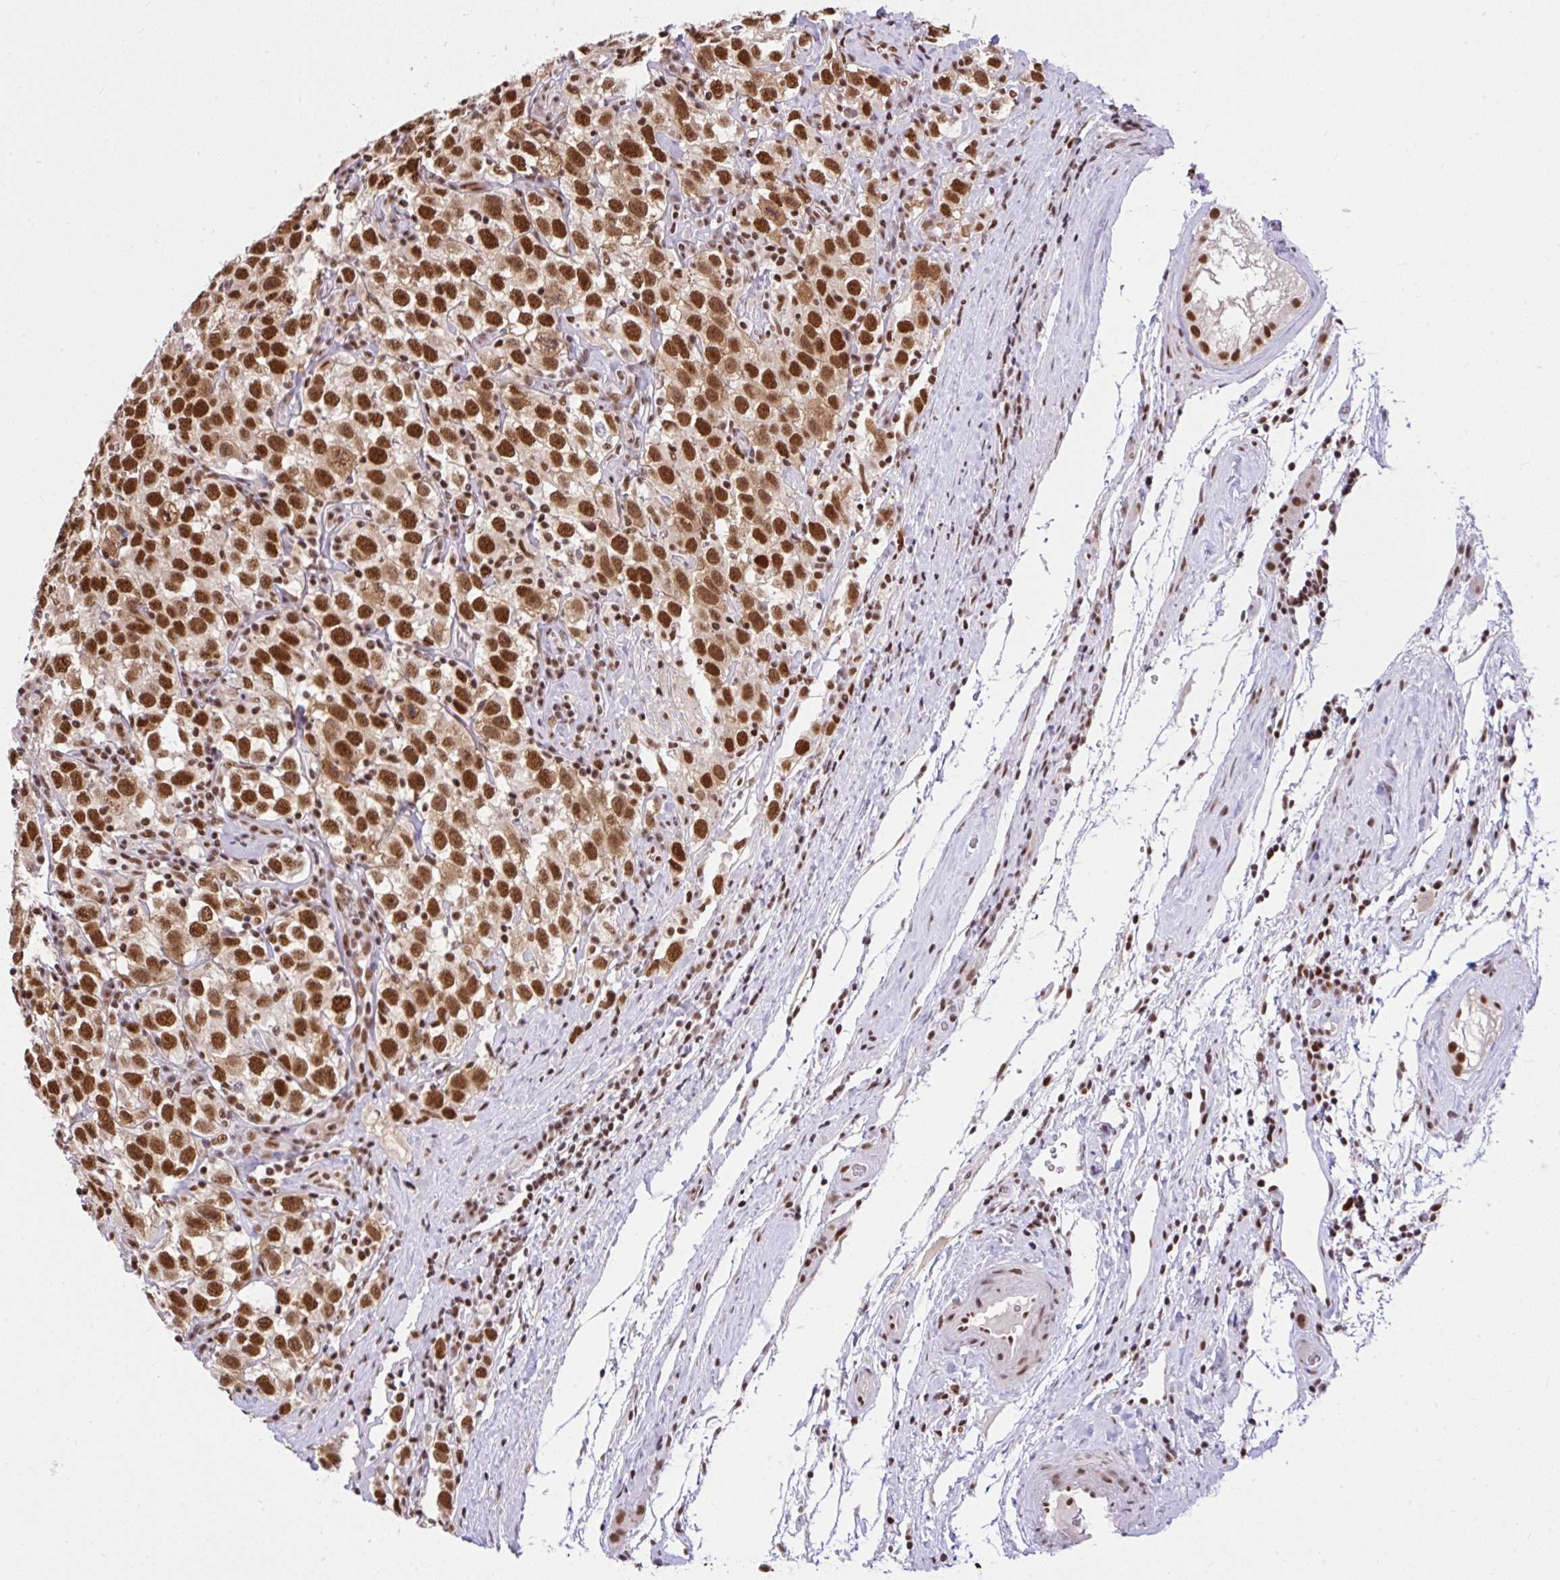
{"staining": {"intensity": "strong", "quantity": ">75%", "location": "nuclear"}, "tissue": "testis cancer", "cell_type": "Tumor cells", "image_type": "cancer", "snomed": [{"axis": "morphology", "description": "Seminoma, NOS"}, {"axis": "topography", "description": "Testis"}], "caption": "The photomicrograph demonstrates staining of testis seminoma, revealing strong nuclear protein positivity (brown color) within tumor cells.", "gene": "CCDC12", "patient": {"sex": "male", "age": 41}}